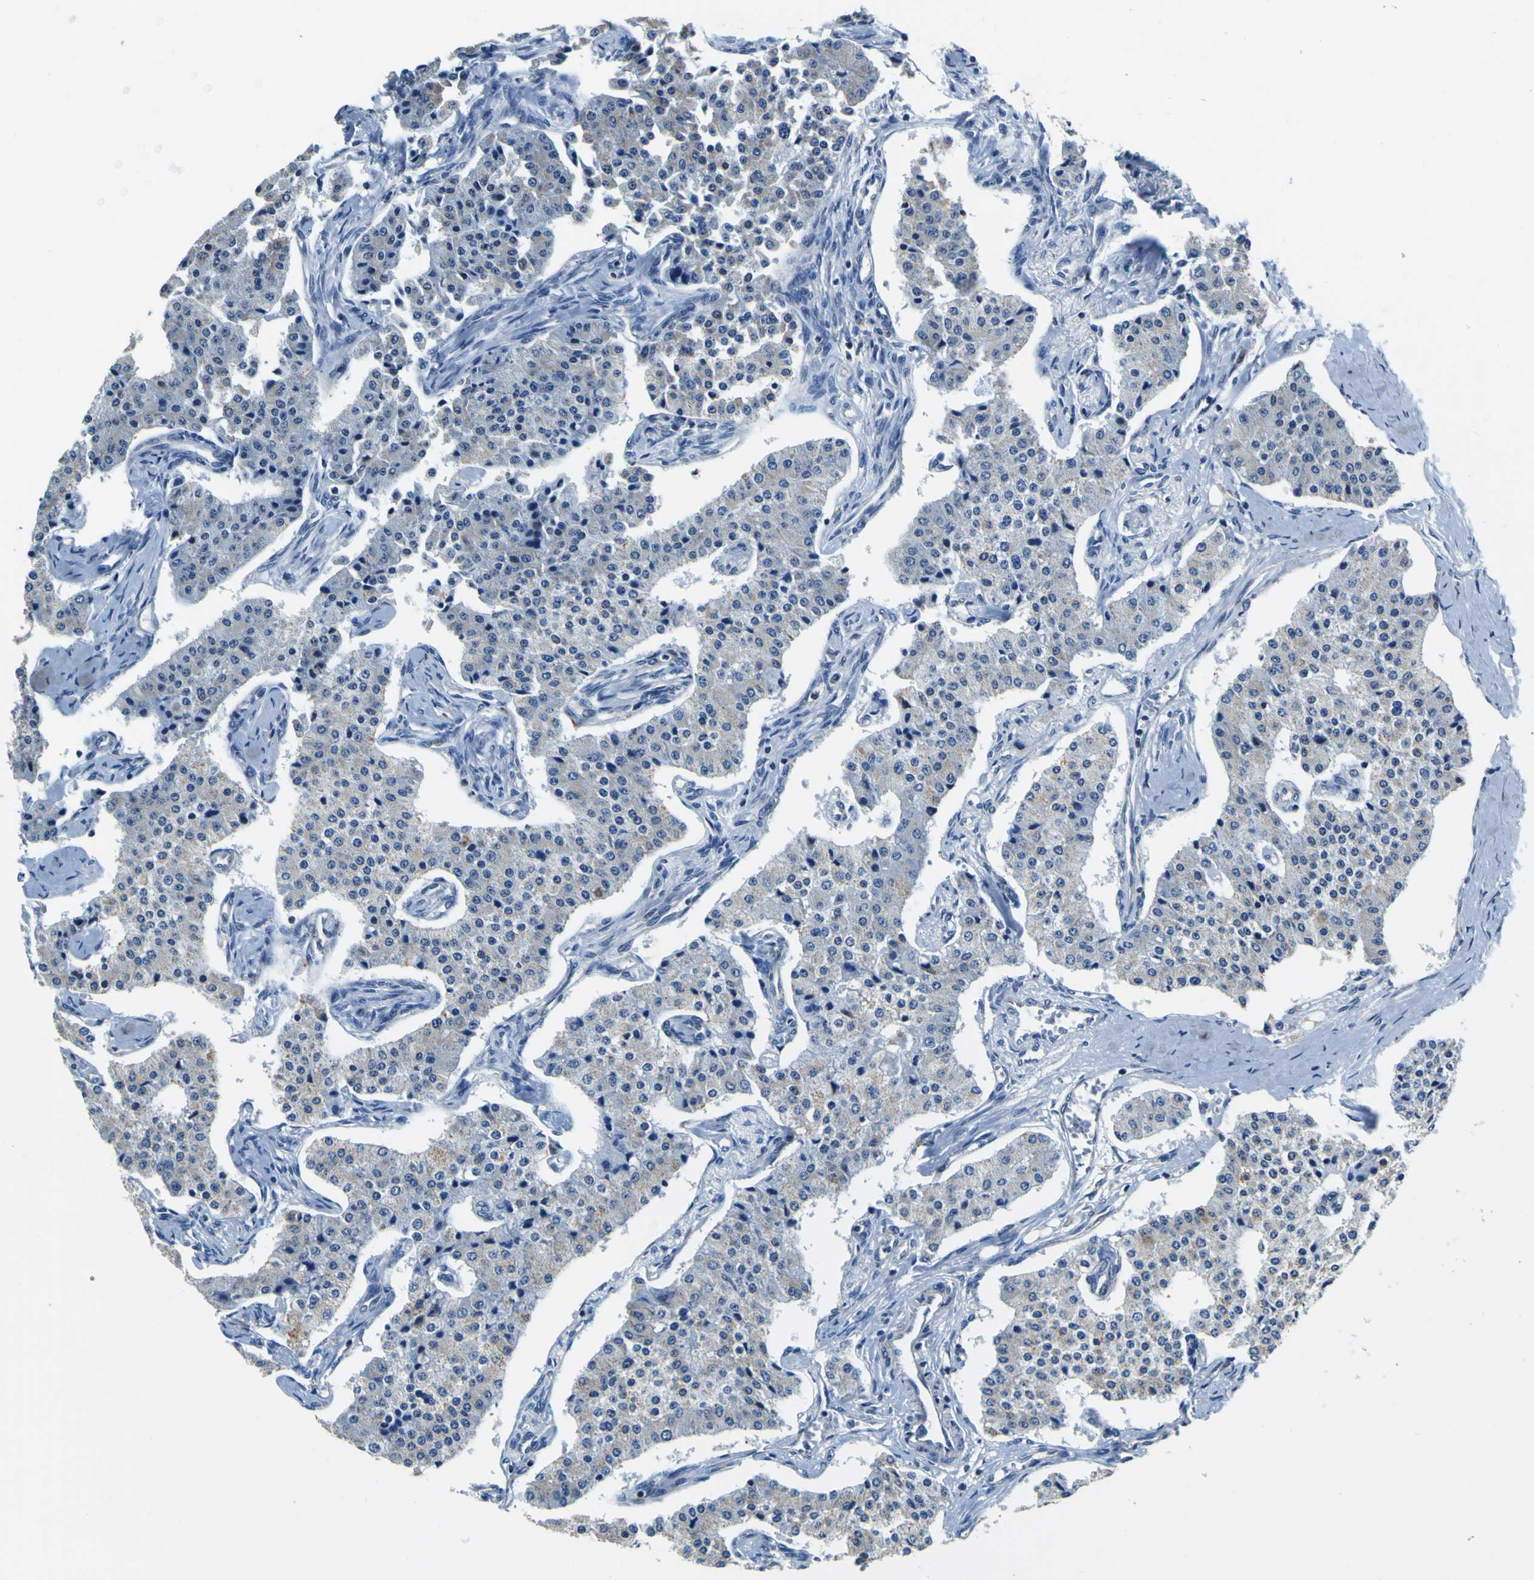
{"staining": {"intensity": "negative", "quantity": "none", "location": "none"}, "tissue": "carcinoid", "cell_type": "Tumor cells", "image_type": "cancer", "snomed": [{"axis": "morphology", "description": "Carcinoid, malignant, NOS"}, {"axis": "topography", "description": "Colon"}], "caption": "A high-resolution histopathology image shows IHC staining of carcinoid, which demonstrates no significant expression in tumor cells.", "gene": "LRP4", "patient": {"sex": "female", "age": 52}}